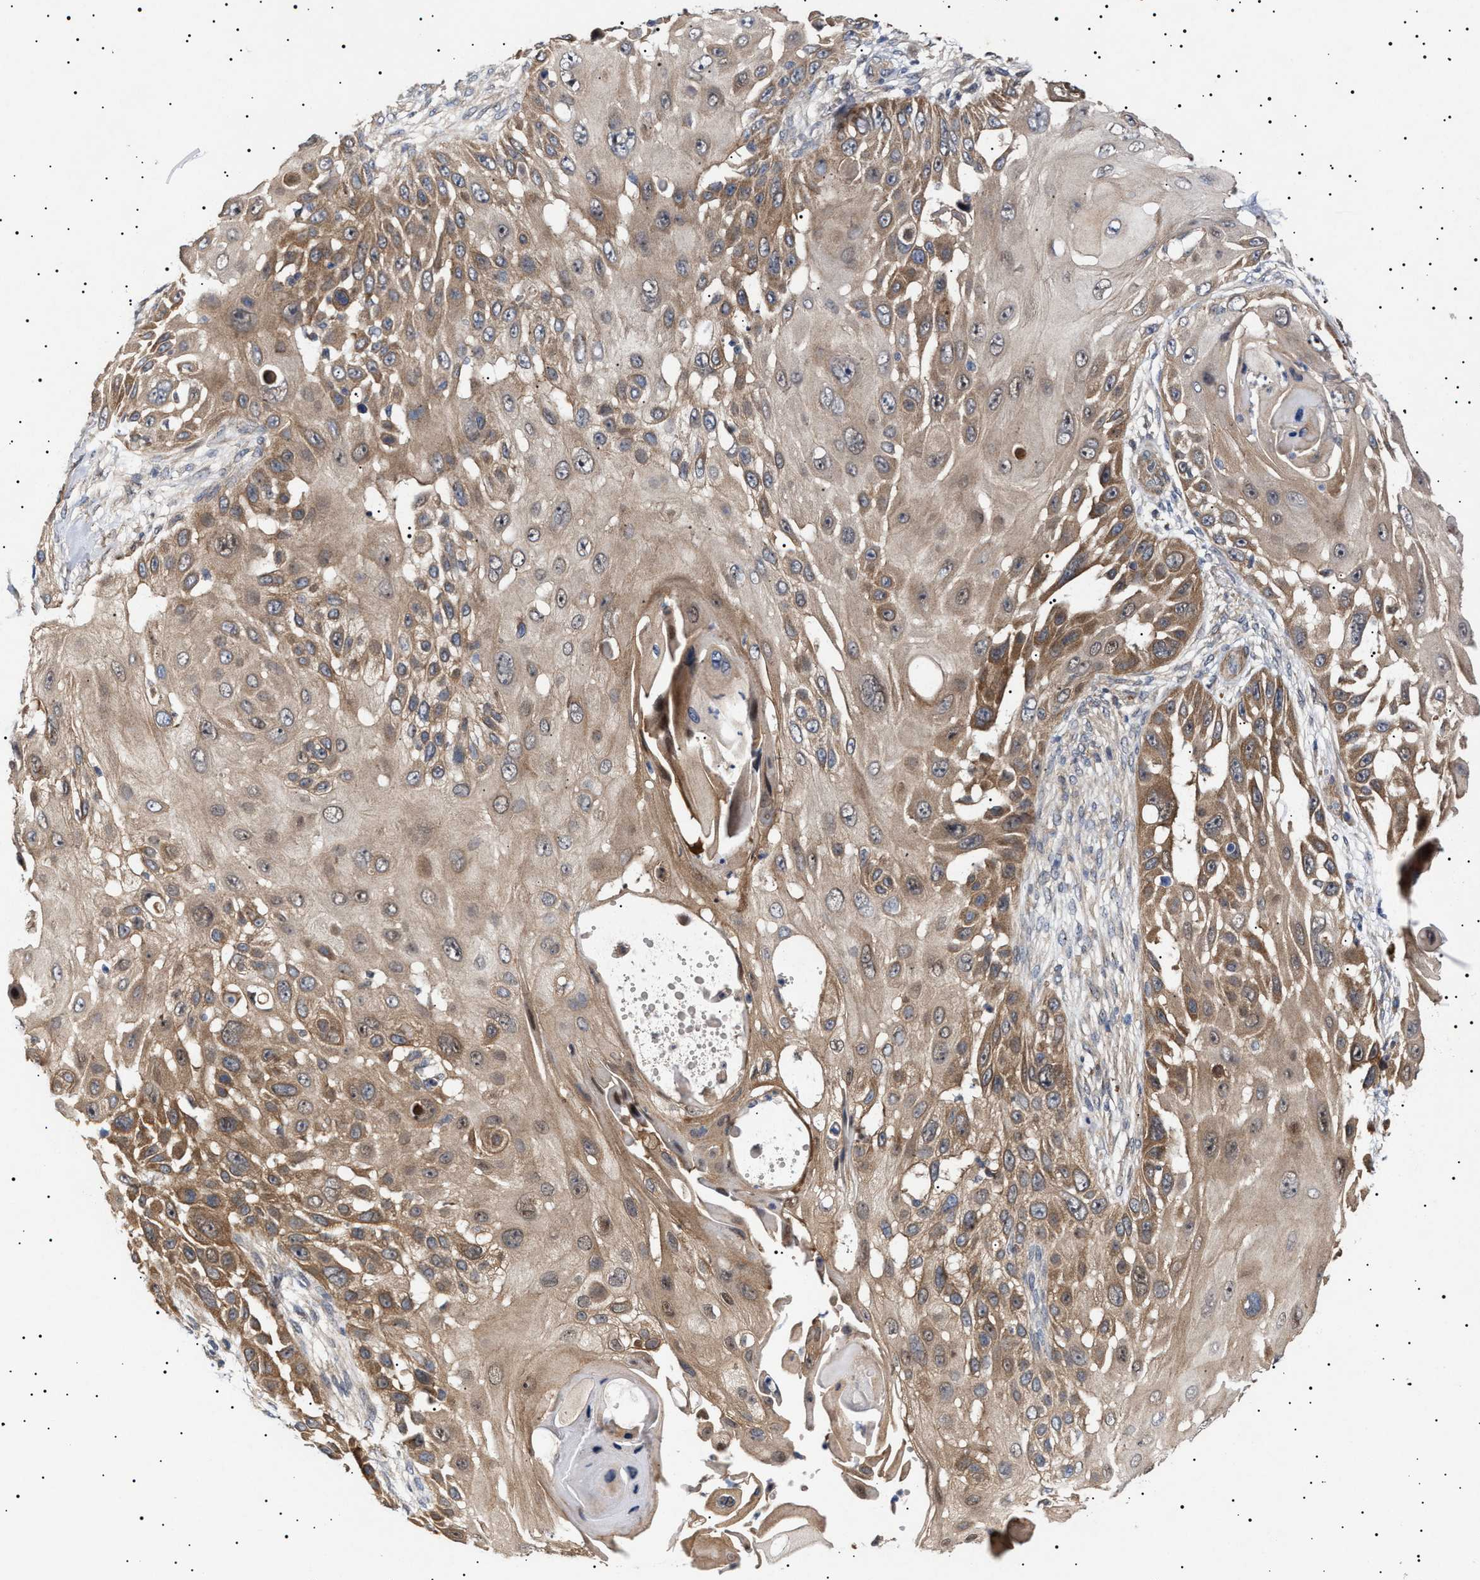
{"staining": {"intensity": "moderate", "quantity": ">75%", "location": "cytoplasmic/membranous"}, "tissue": "skin cancer", "cell_type": "Tumor cells", "image_type": "cancer", "snomed": [{"axis": "morphology", "description": "Squamous cell carcinoma, NOS"}, {"axis": "topography", "description": "Skin"}], "caption": "Protein expression analysis of human skin cancer (squamous cell carcinoma) reveals moderate cytoplasmic/membranous staining in about >75% of tumor cells.", "gene": "NPLOC4", "patient": {"sex": "female", "age": 44}}